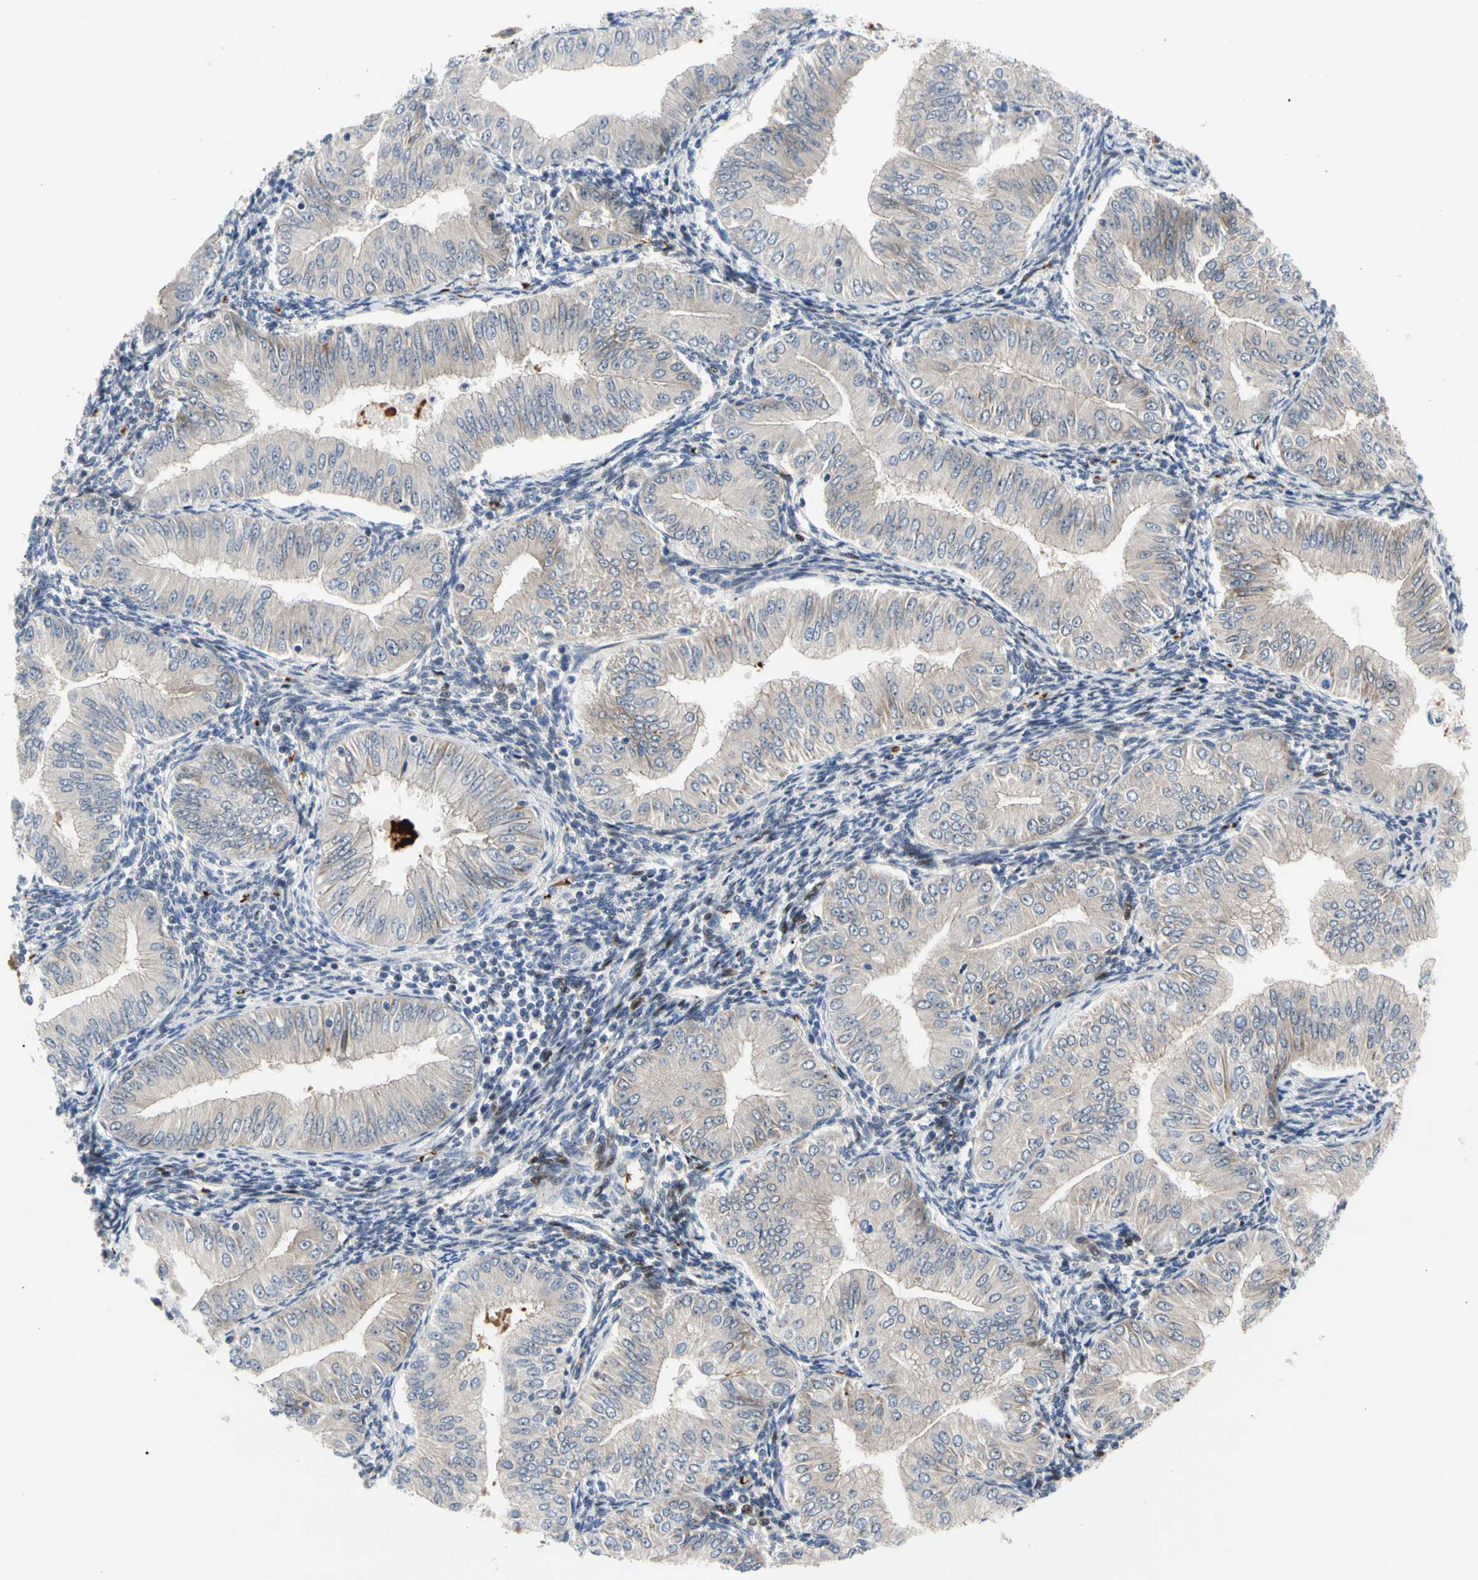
{"staining": {"intensity": "weak", "quantity": "<25%", "location": "cytoplasmic/membranous"}, "tissue": "endometrial cancer", "cell_type": "Tumor cells", "image_type": "cancer", "snomed": [{"axis": "morphology", "description": "Normal tissue, NOS"}, {"axis": "morphology", "description": "Adenocarcinoma, NOS"}, {"axis": "topography", "description": "Endometrium"}], "caption": "Tumor cells show no significant expression in endometrial cancer (adenocarcinoma).", "gene": "HMGCR", "patient": {"sex": "female", "age": 53}}